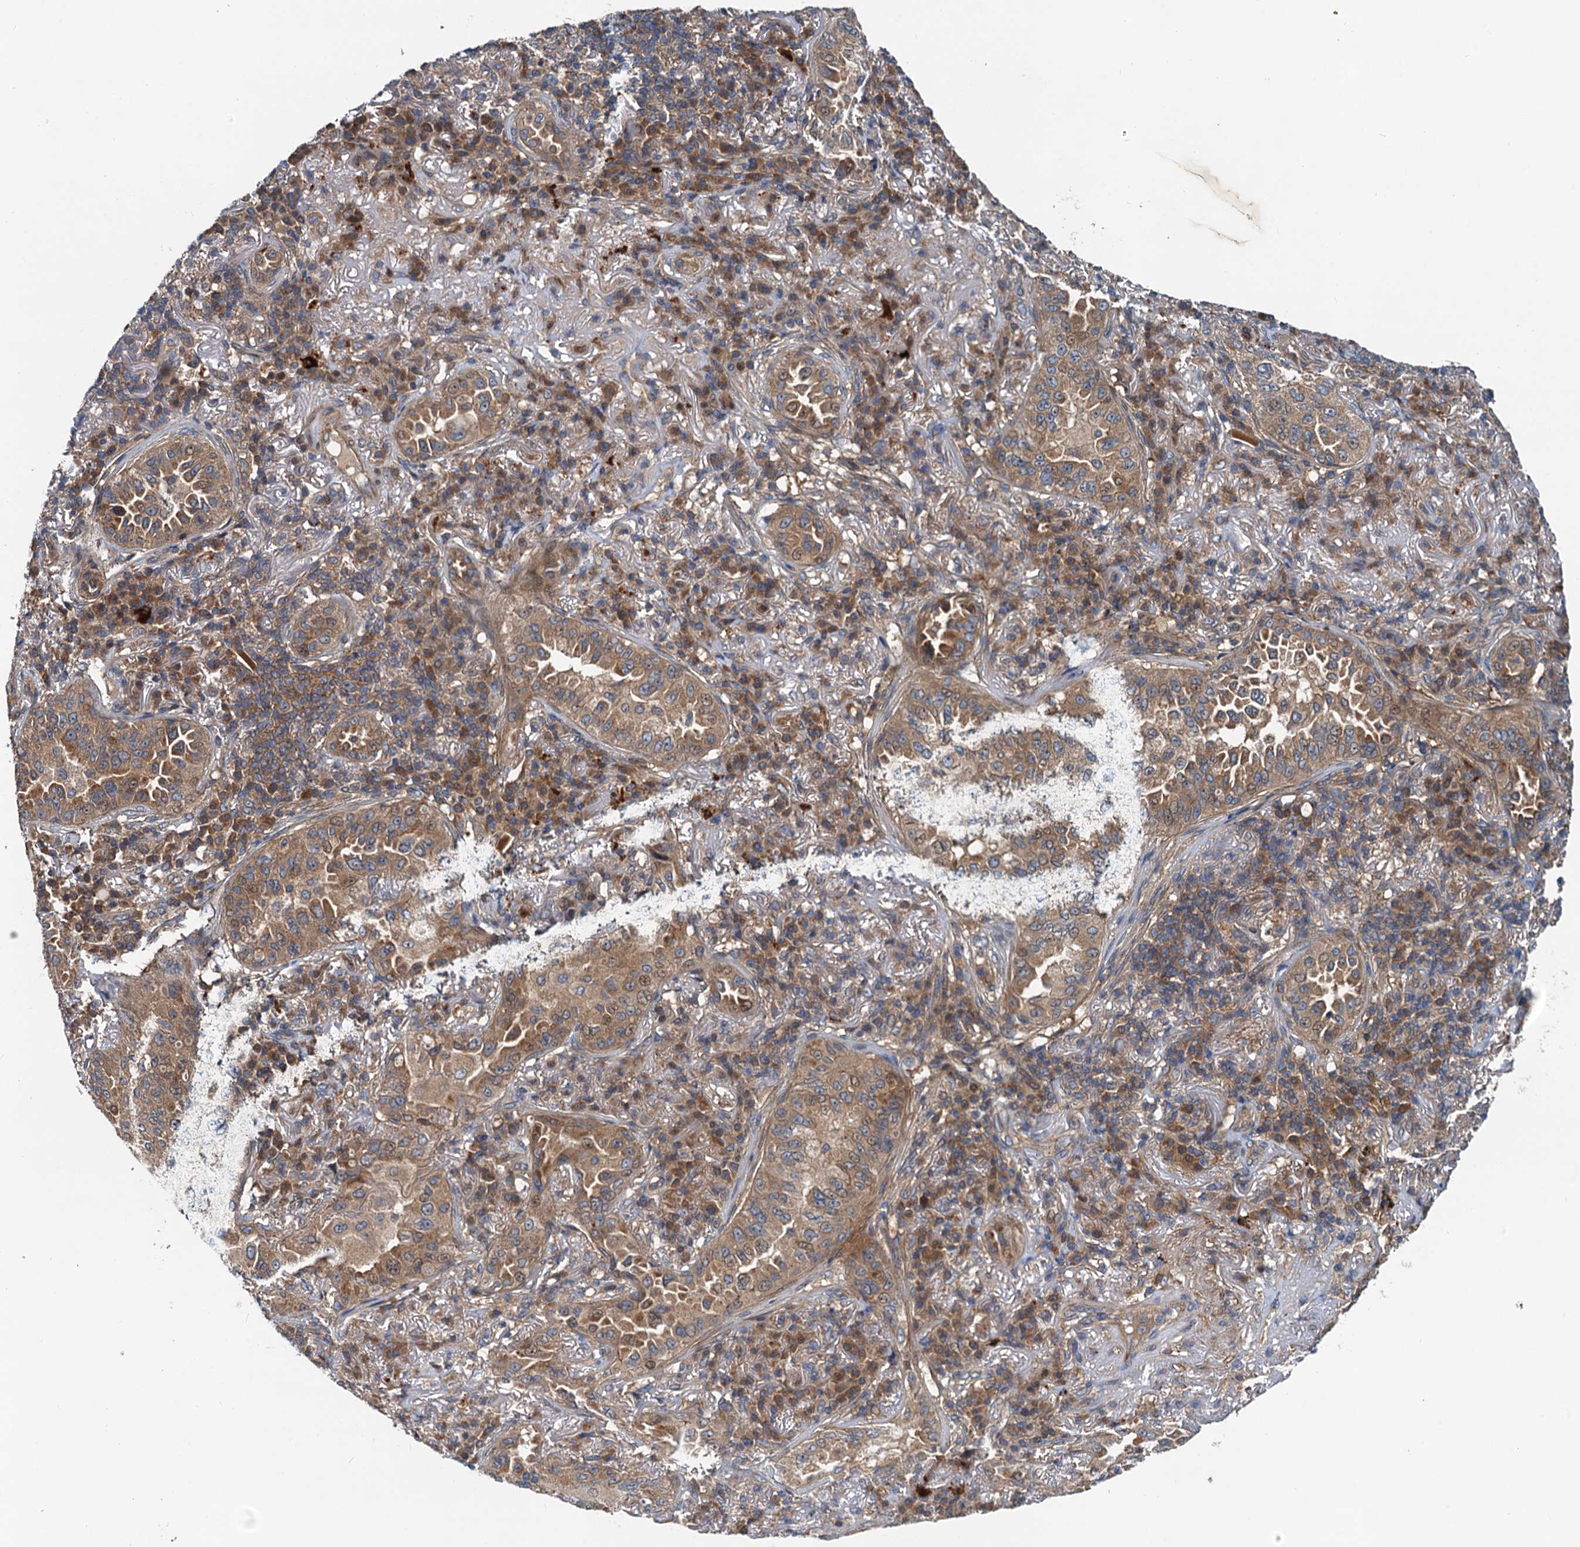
{"staining": {"intensity": "moderate", "quantity": ">75%", "location": "cytoplasmic/membranous"}, "tissue": "lung cancer", "cell_type": "Tumor cells", "image_type": "cancer", "snomed": [{"axis": "morphology", "description": "Adenocarcinoma, NOS"}, {"axis": "topography", "description": "Lung"}], "caption": "Immunohistochemistry (IHC) (DAB) staining of human lung adenocarcinoma reveals moderate cytoplasmic/membranous protein expression in about >75% of tumor cells. Nuclei are stained in blue.", "gene": "EFL1", "patient": {"sex": "female", "age": 69}}